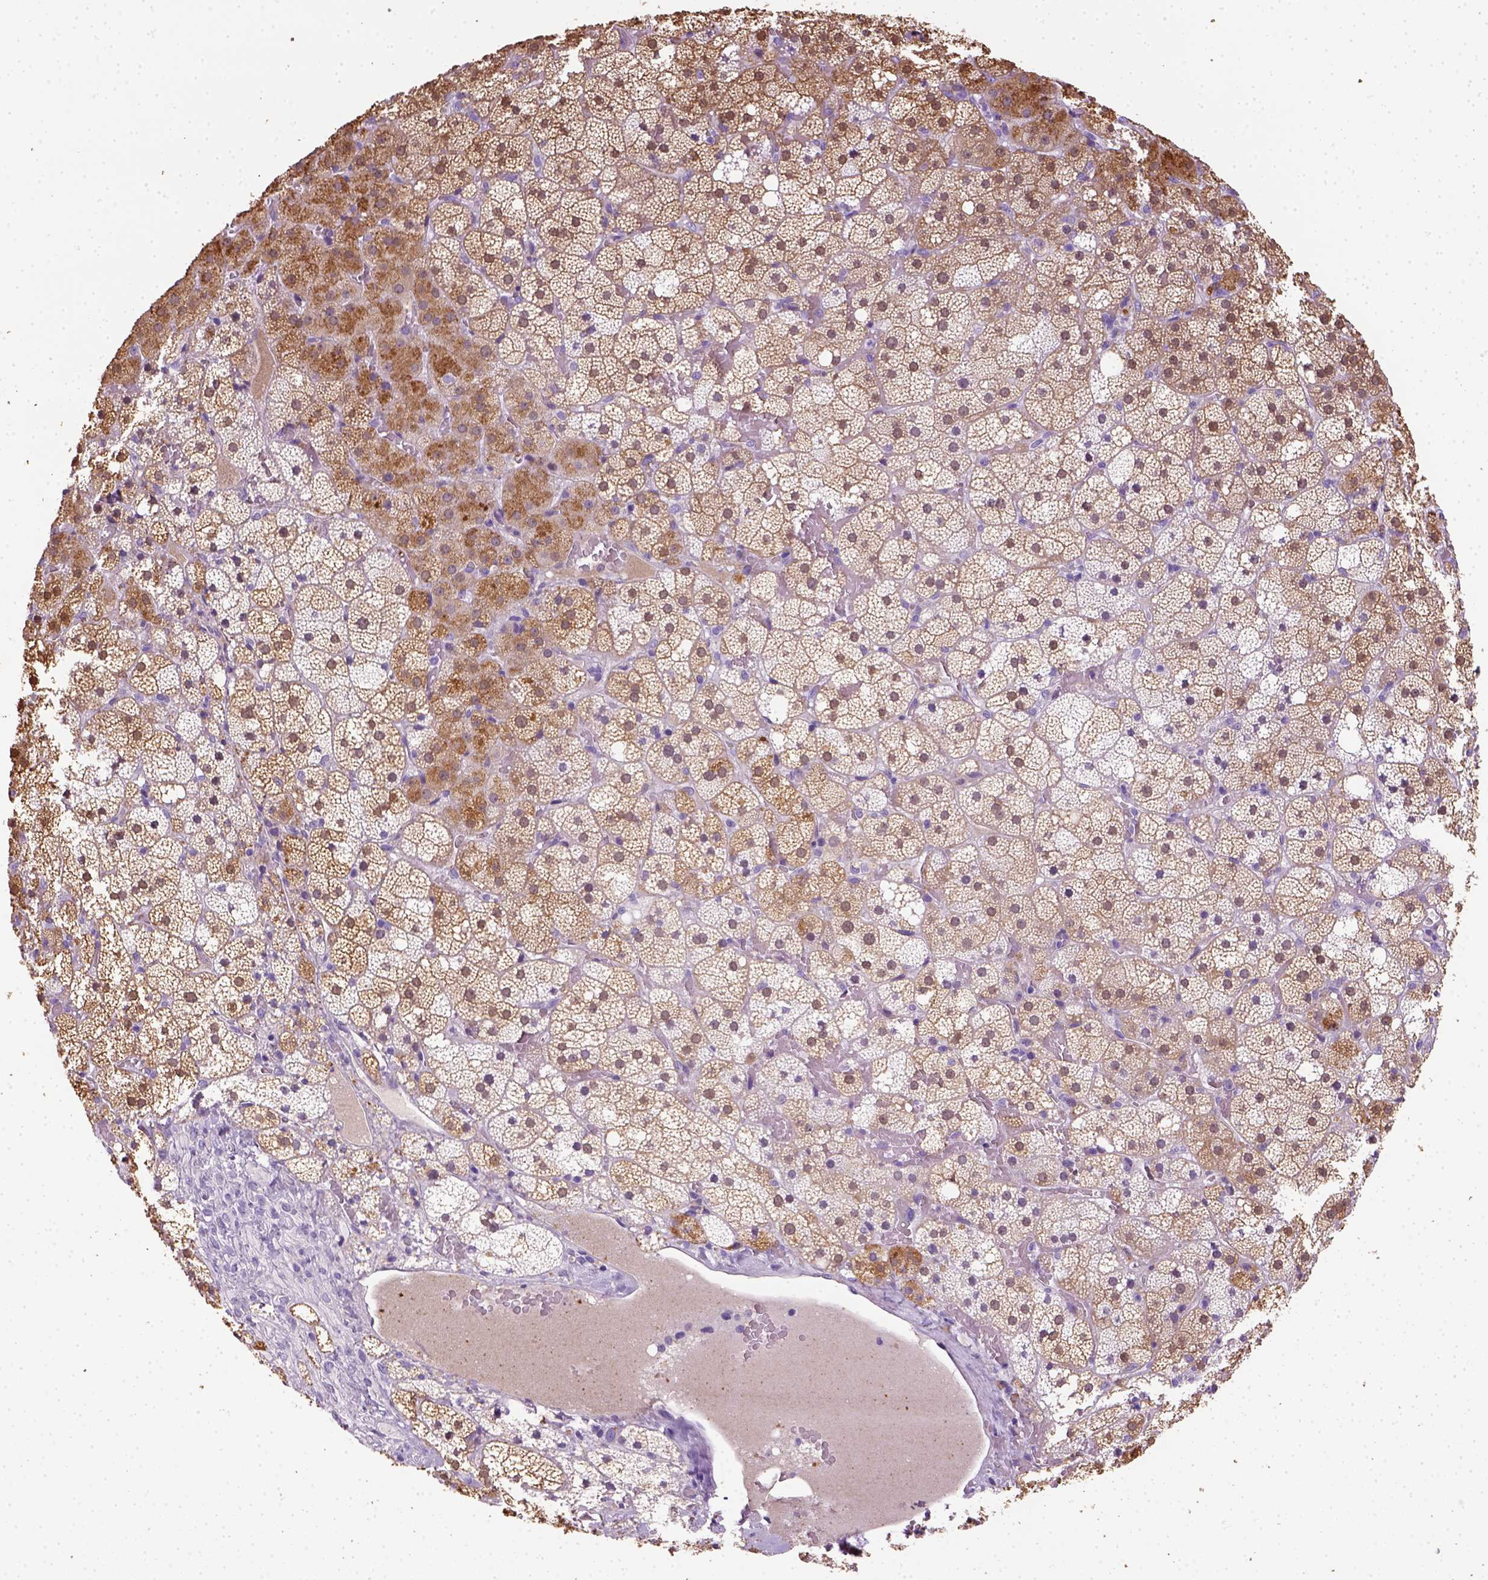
{"staining": {"intensity": "moderate", "quantity": "<25%", "location": "cytoplasmic/membranous,nuclear"}, "tissue": "adrenal gland", "cell_type": "Glandular cells", "image_type": "normal", "snomed": [{"axis": "morphology", "description": "Normal tissue, NOS"}, {"axis": "topography", "description": "Adrenal gland"}], "caption": "A micrograph of adrenal gland stained for a protein reveals moderate cytoplasmic/membranous,nuclear brown staining in glandular cells. Immunohistochemistry stains the protein in brown and the nuclei are stained blue.", "gene": "KRT71", "patient": {"sex": "male", "age": 53}}